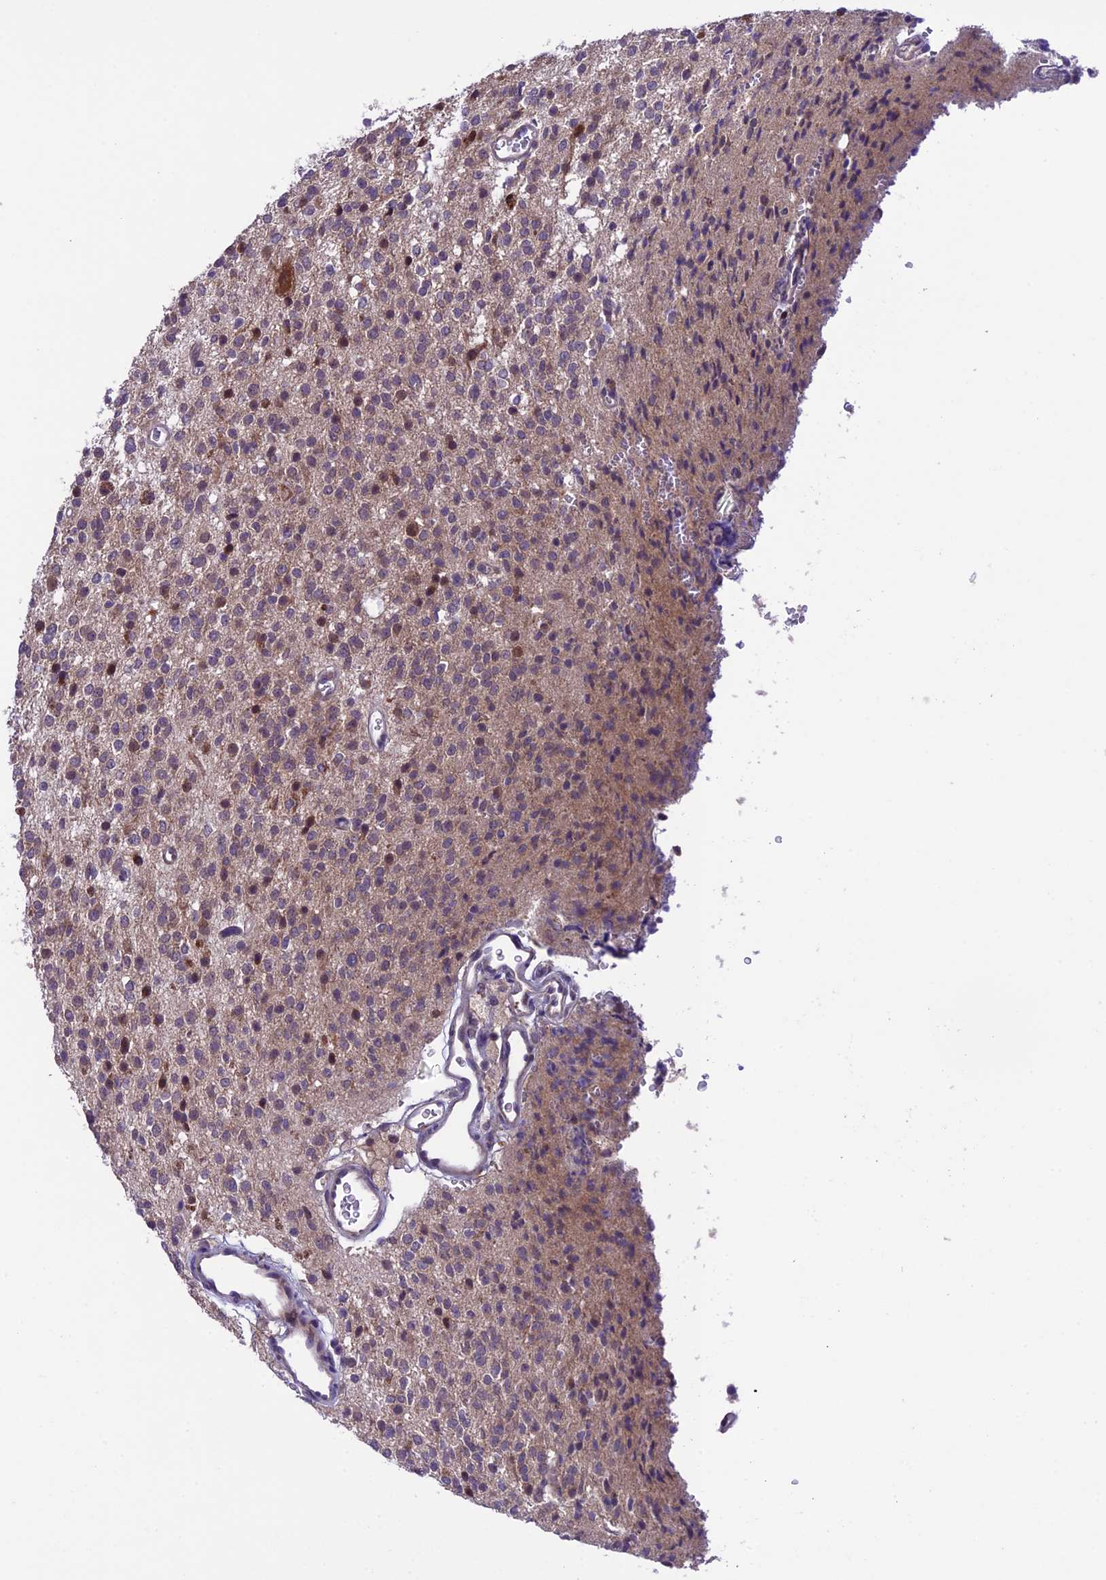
{"staining": {"intensity": "negative", "quantity": "none", "location": "none"}, "tissue": "glioma", "cell_type": "Tumor cells", "image_type": "cancer", "snomed": [{"axis": "morphology", "description": "Glioma, malignant, High grade"}, {"axis": "topography", "description": "Brain"}], "caption": "Immunohistochemical staining of human glioma shows no significant staining in tumor cells.", "gene": "XKR7", "patient": {"sex": "male", "age": 34}}